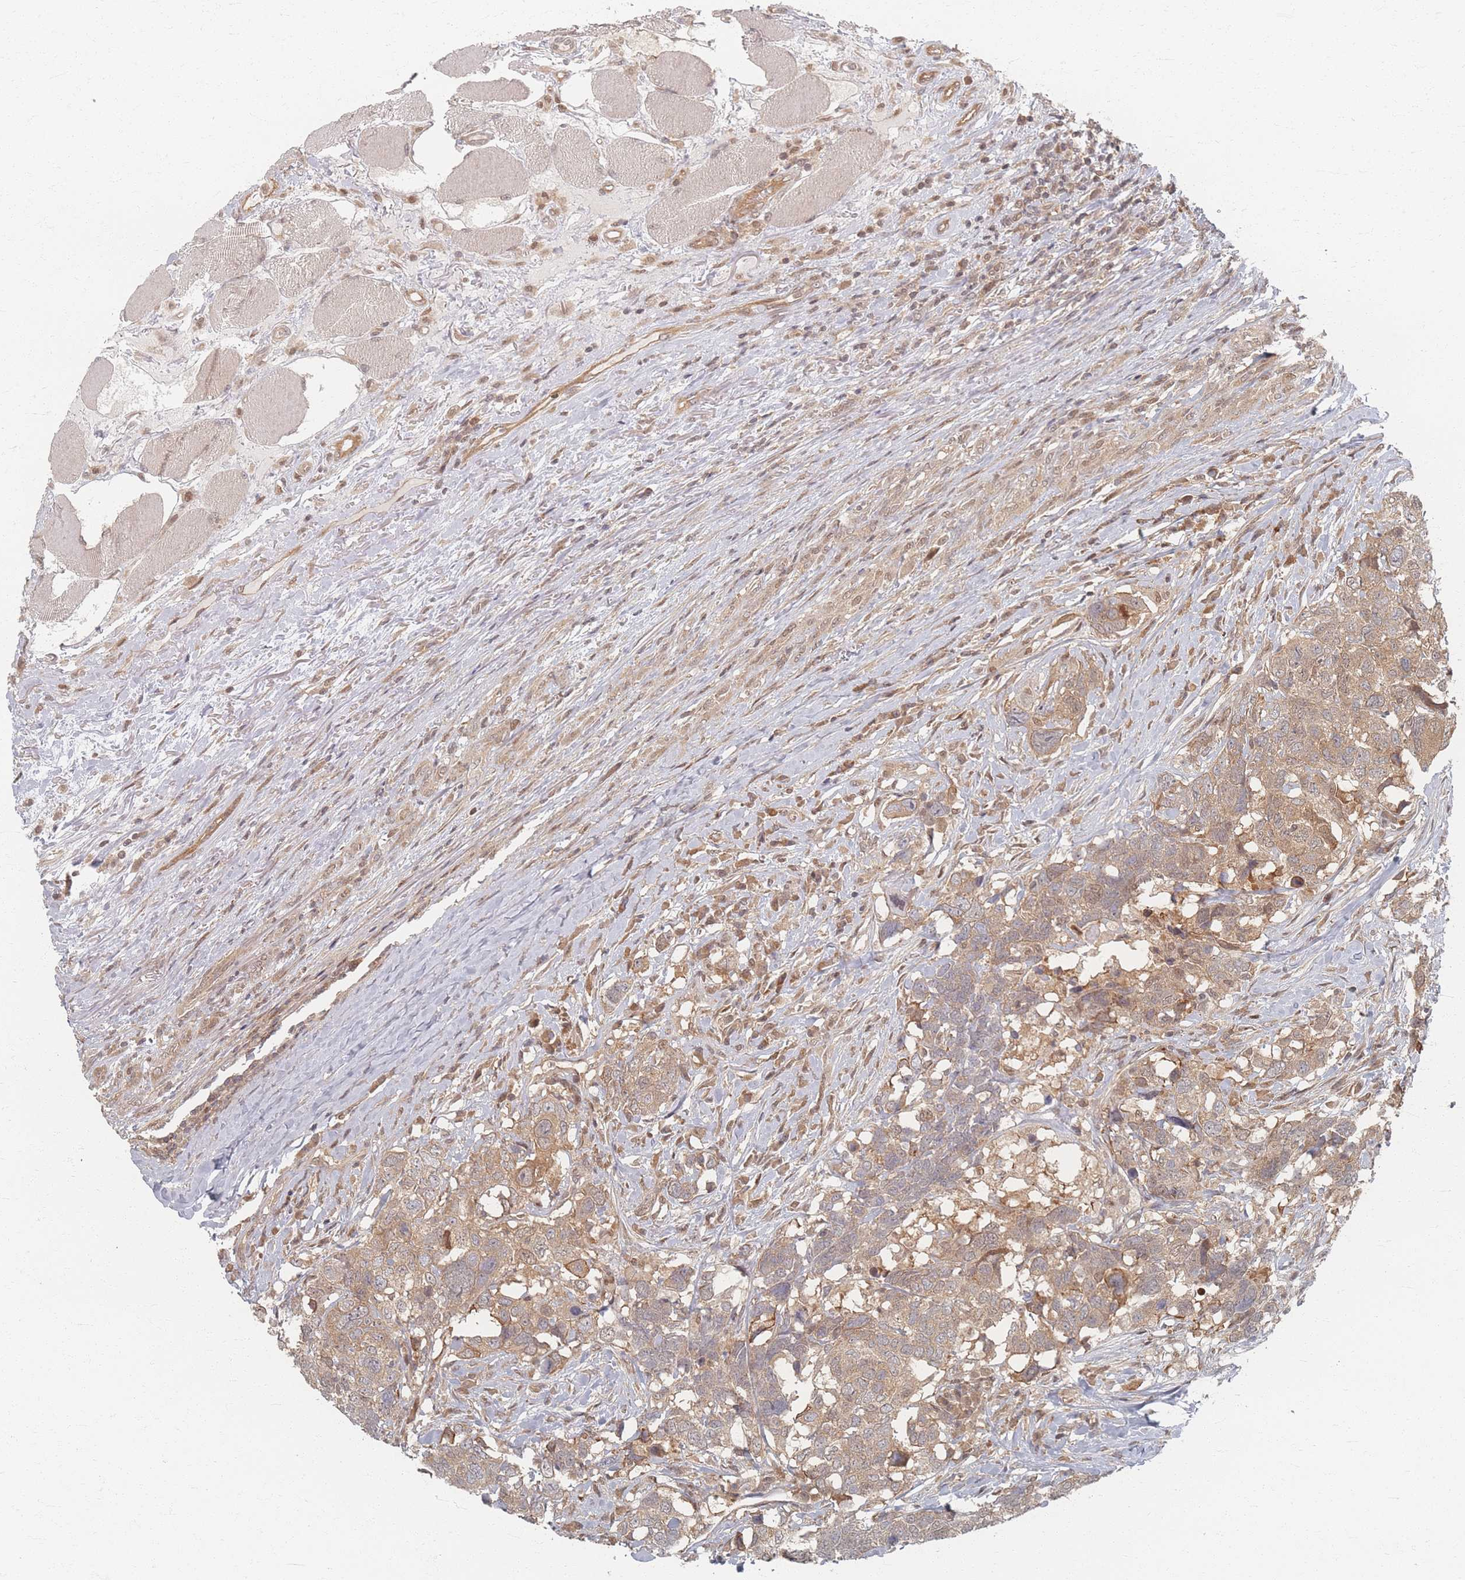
{"staining": {"intensity": "weak", "quantity": ">75%", "location": "cytoplasmic/membranous"}, "tissue": "head and neck cancer", "cell_type": "Tumor cells", "image_type": "cancer", "snomed": [{"axis": "morphology", "description": "Squamous cell carcinoma, NOS"}, {"axis": "topography", "description": "Head-Neck"}], "caption": "An IHC histopathology image of tumor tissue is shown. Protein staining in brown highlights weak cytoplasmic/membranous positivity in head and neck cancer (squamous cell carcinoma) within tumor cells.", "gene": "PSMD9", "patient": {"sex": "male", "age": 66}}